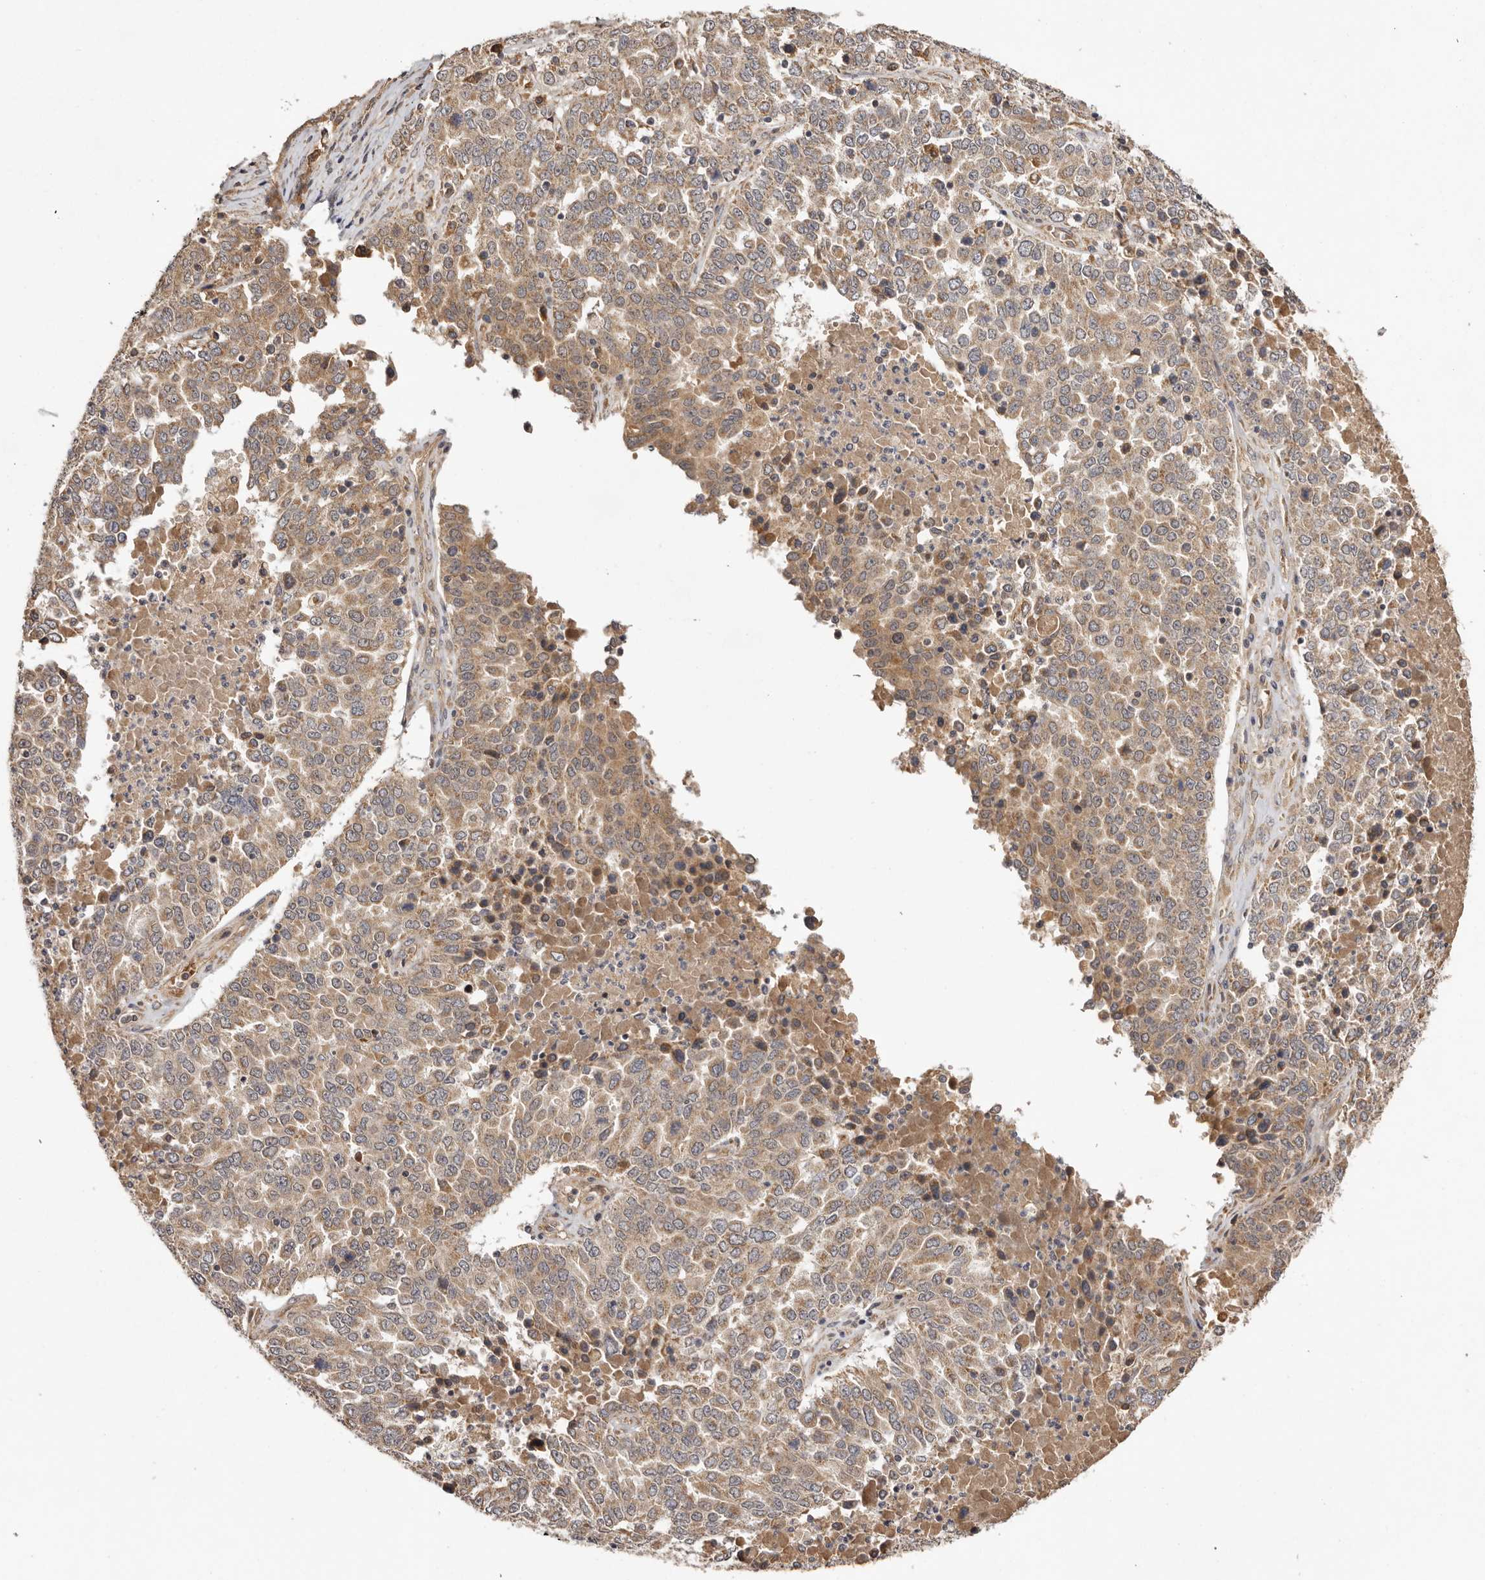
{"staining": {"intensity": "moderate", "quantity": ">75%", "location": "cytoplasmic/membranous"}, "tissue": "ovarian cancer", "cell_type": "Tumor cells", "image_type": "cancer", "snomed": [{"axis": "morphology", "description": "Carcinoma, endometroid"}, {"axis": "topography", "description": "Ovary"}], "caption": "Approximately >75% of tumor cells in endometroid carcinoma (ovarian) show moderate cytoplasmic/membranous protein staining as visualized by brown immunohistochemical staining.", "gene": "UBR2", "patient": {"sex": "female", "age": 62}}